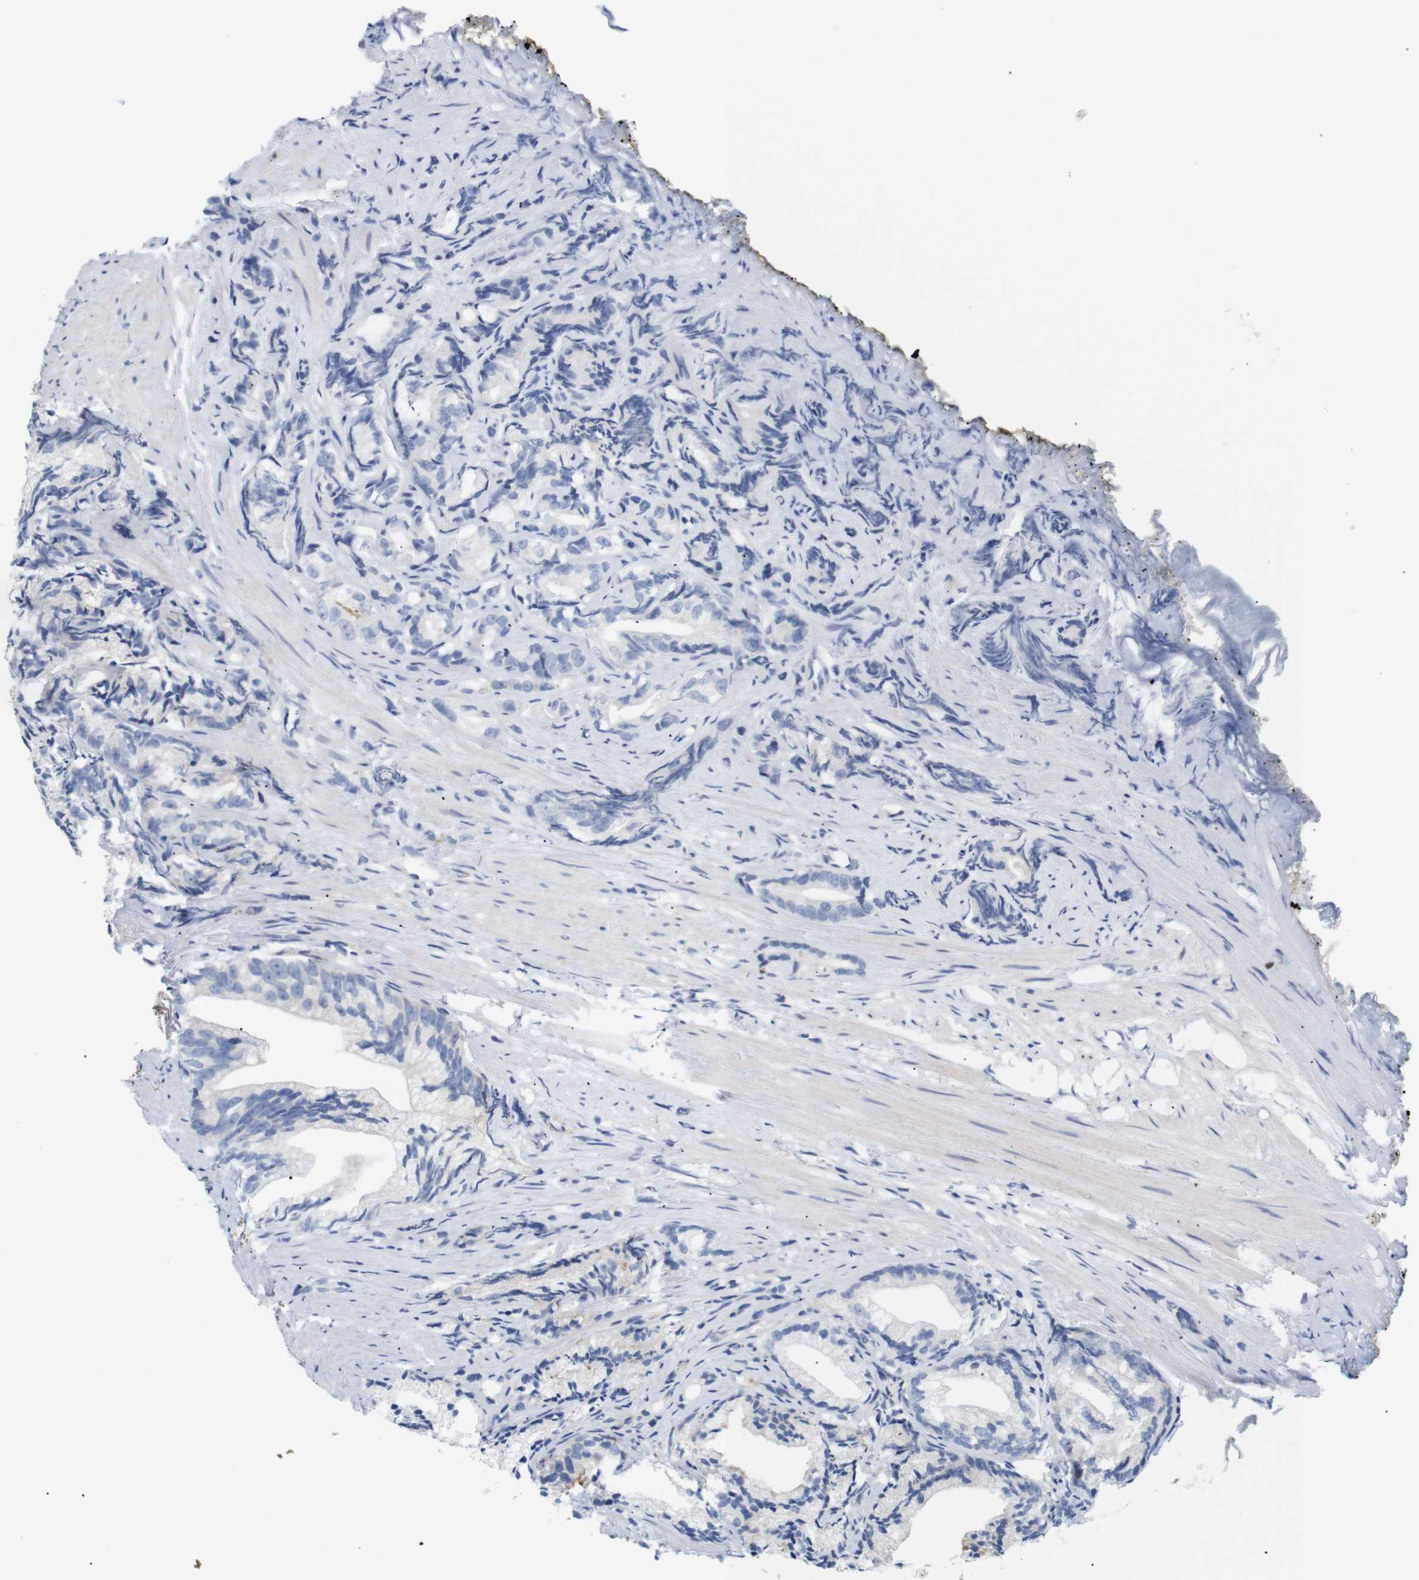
{"staining": {"intensity": "negative", "quantity": "none", "location": "none"}, "tissue": "prostate cancer", "cell_type": "Tumor cells", "image_type": "cancer", "snomed": [{"axis": "morphology", "description": "Adenocarcinoma, Low grade"}, {"axis": "topography", "description": "Prostate"}], "caption": "Immunohistochemistry (IHC) histopathology image of prostate cancer (low-grade adenocarcinoma) stained for a protein (brown), which shows no expression in tumor cells. (Brightfield microscopy of DAB immunohistochemistry (IHC) at high magnification).", "gene": "TRIM5", "patient": {"sex": "male", "age": 89}}